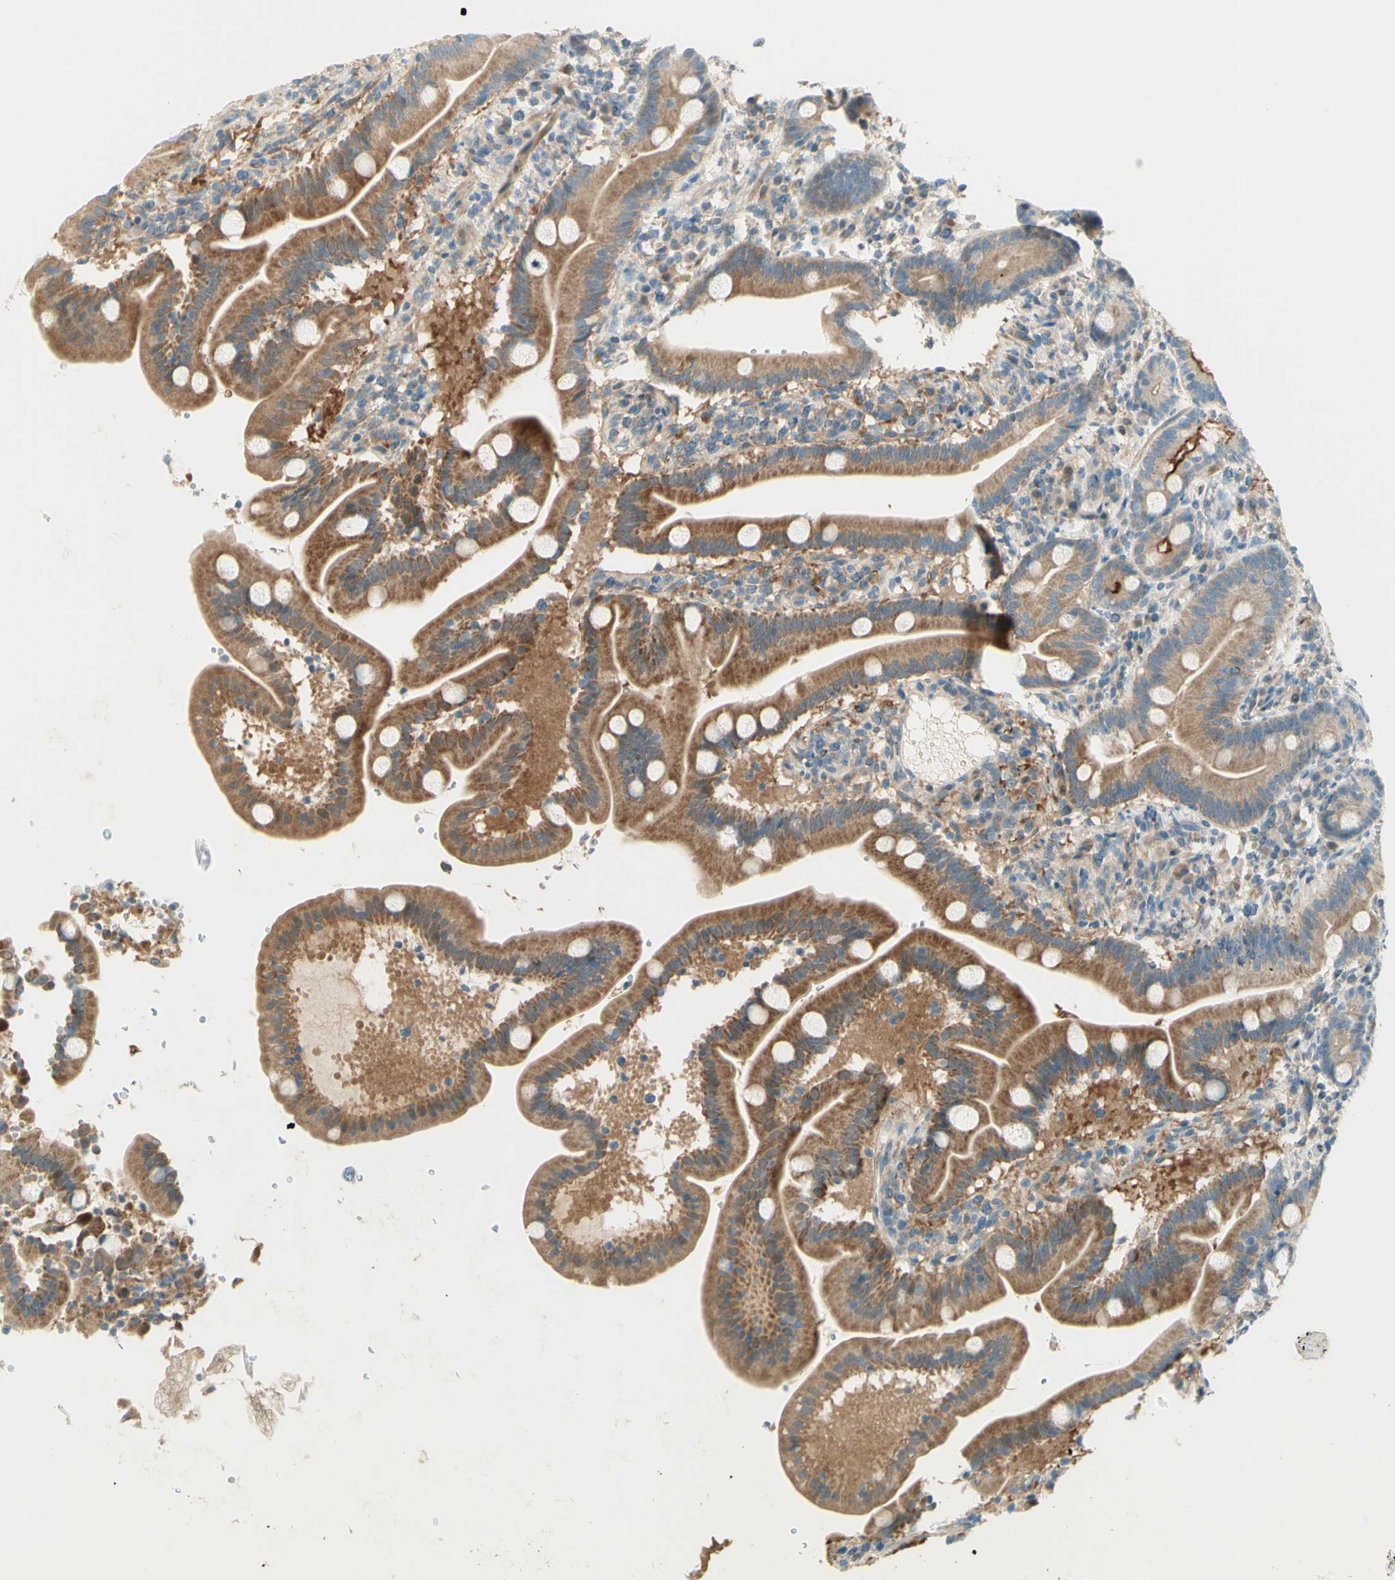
{"staining": {"intensity": "moderate", "quantity": "25%-75%", "location": "cytoplasmic/membranous"}, "tissue": "duodenum", "cell_type": "Glandular cells", "image_type": "normal", "snomed": [{"axis": "morphology", "description": "Normal tissue, NOS"}, {"axis": "topography", "description": "Duodenum"}], "caption": "Brown immunohistochemical staining in unremarkable human duodenum shows moderate cytoplasmic/membranous expression in approximately 25%-75% of glandular cells.", "gene": "PROM1", "patient": {"sex": "male", "age": 54}}